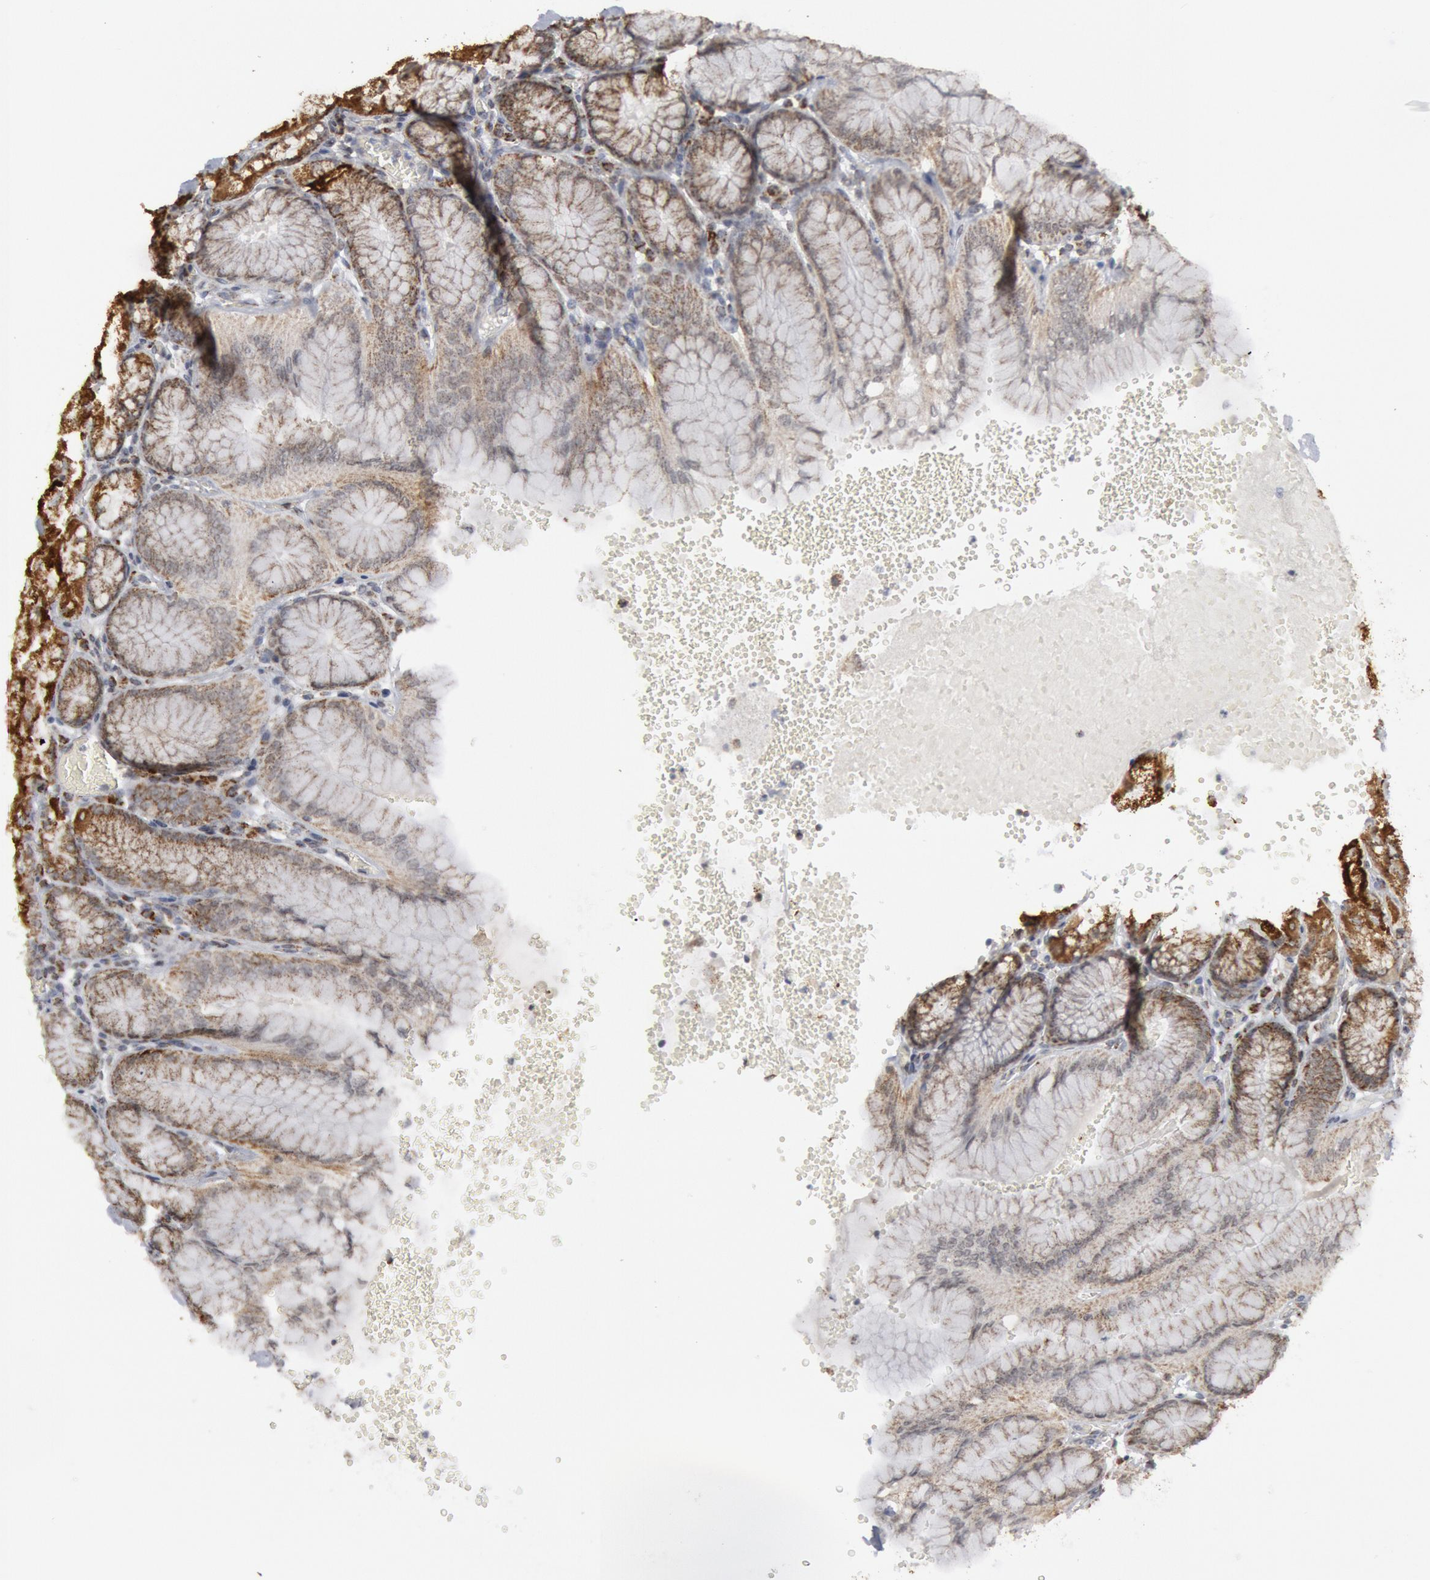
{"staining": {"intensity": "moderate", "quantity": ">75%", "location": "cytoplasmic/membranous"}, "tissue": "stomach", "cell_type": "Glandular cells", "image_type": "normal", "snomed": [{"axis": "morphology", "description": "Normal tissue, NOS"}, {"axis": "topography", "description": "Stomach, upper"}, {"axis": "topography", "description": "Stomach"}], "caption": "Protein positivity by IHC exhibits moderate cytoplasmic/membranous staining in approximately >75% of glandular cells in unremarkable stomach.", "gene": "CASP9", "patient": {"sex": "male", "age": 76}}